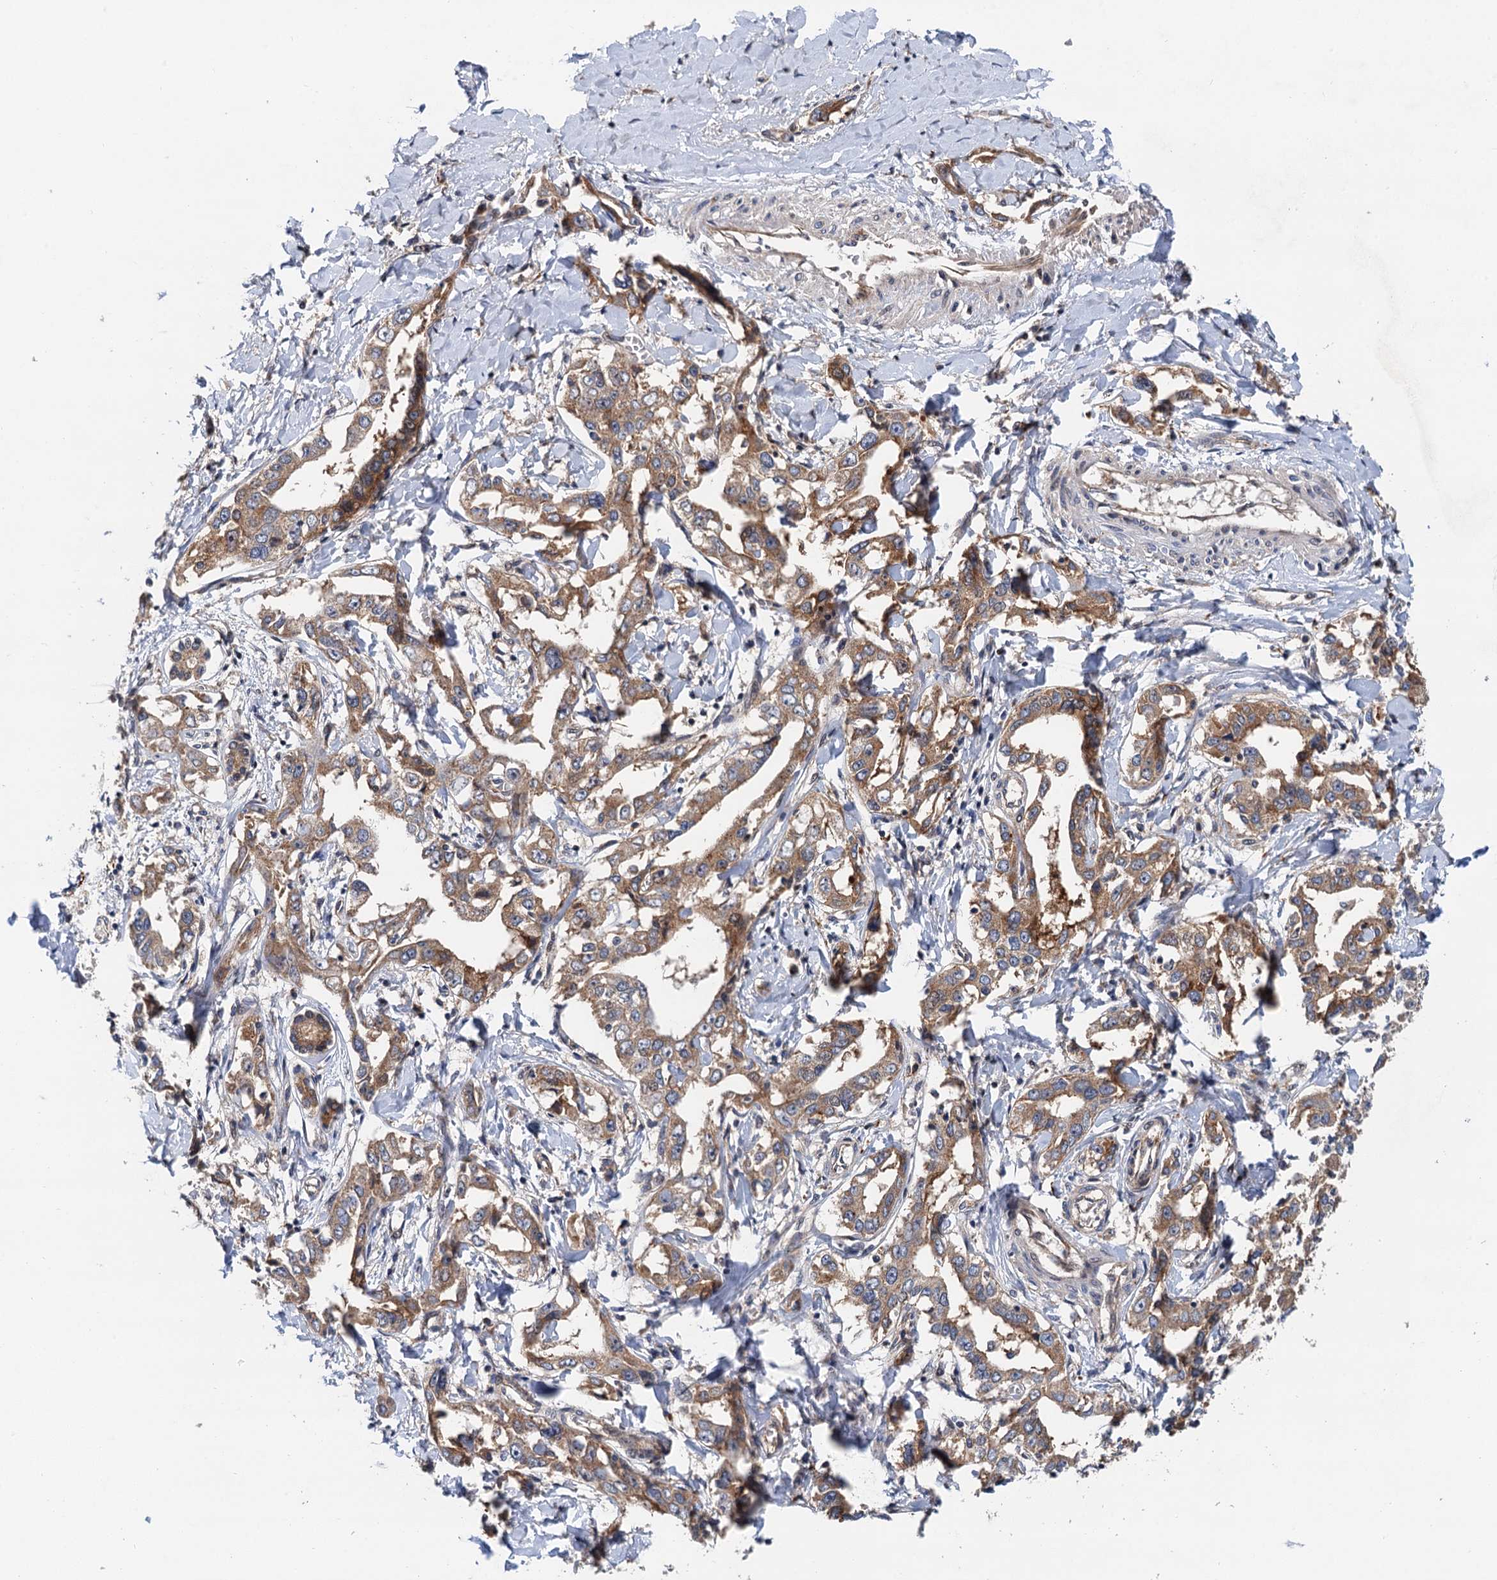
{"staining": {"intensity": "moderate", "quantity": ">75%", "location": "cytoplasmic/membranous"}, "tissue": "liver cancer", "cell_type": "Tumor cells", "image_type": "cancer", "snomed": [{"axis": "morphology", "description": "Cholangiocarcinoma"}, {"axis": "topography", "description": "Liver"}], "caption": "A histopathology image of human liver cholangiocarcinoma stained for a protein reveals moderate cytoplasmic/membranous brown staining in tumor cells.", "gene": "NLRP10", "patient": {"sex": "male", "age": 59}}